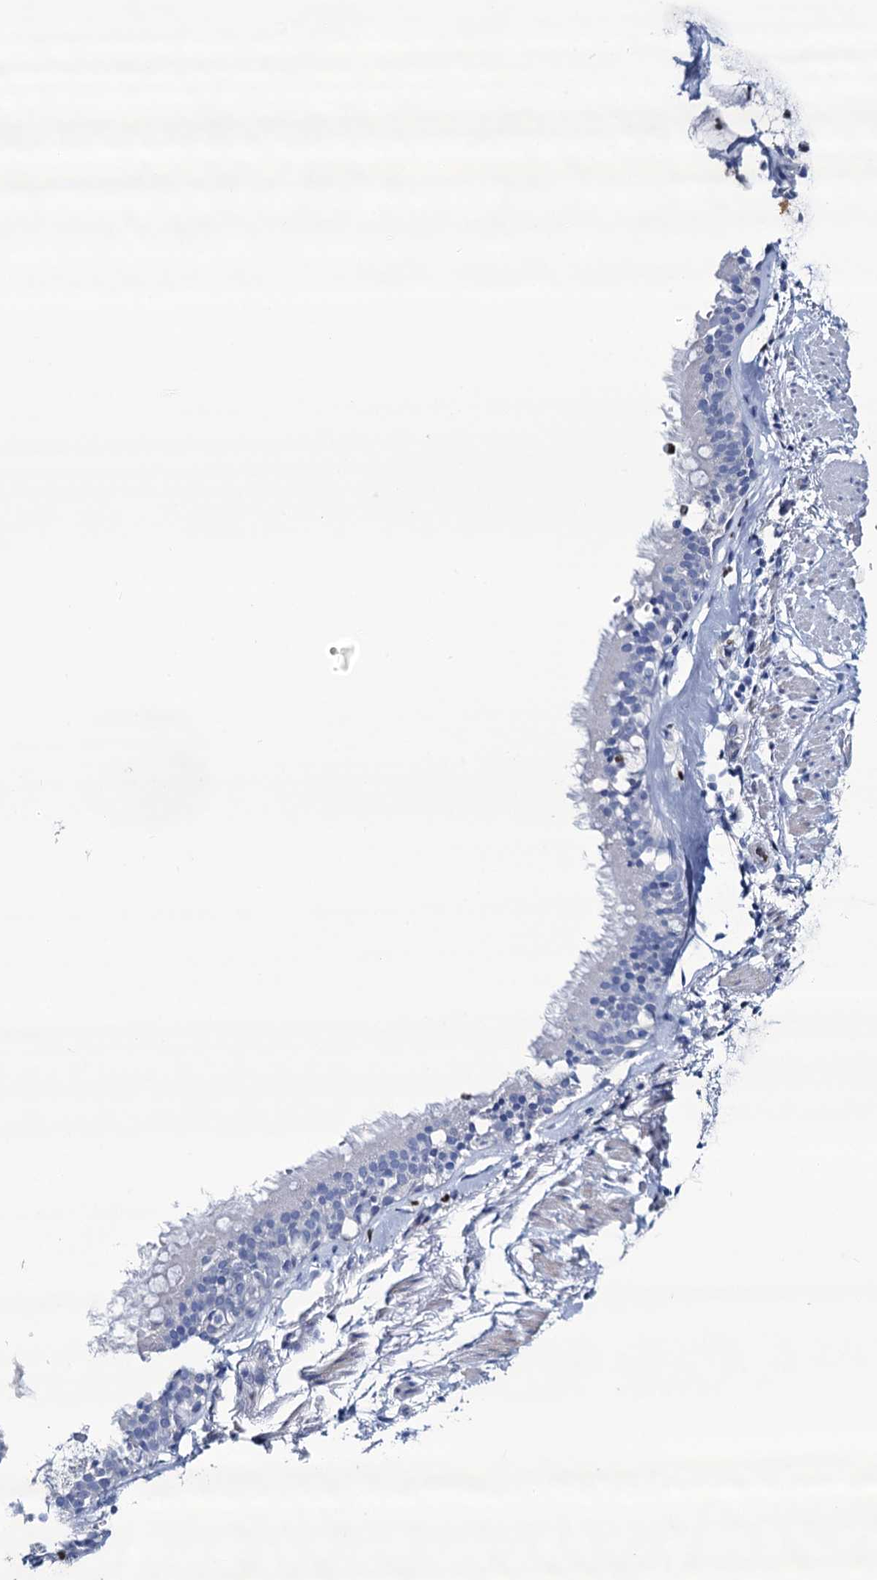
{"staining": {"intensity": "negative", "quantity": "none", "location": "none"}, "tissue": "adipose tissue", "cell_type": "Adipocytes", "image_type": "normal", "snomed": [{"axis": "morphology", "description": "Normal tissue, NOS"}, {"axis": "topography", "description": "Lymph node"}, {"axis": "topography", "description": "Cartilage tissue"}, {"axis": "topography", "description": "Bronchus"}], "caption": "Histopathology image shows no protein staining in adipocytes of benign adipose tissue. (Stains: DAB (3,3'-diaminobenzidine) immunohistochemistry (IHC) with hematoxylin counter stain, Microscopy: brightfield microscopy at high magnification).", "gene": "RHCG", "patient": {"sex": "male", "age": 63}}